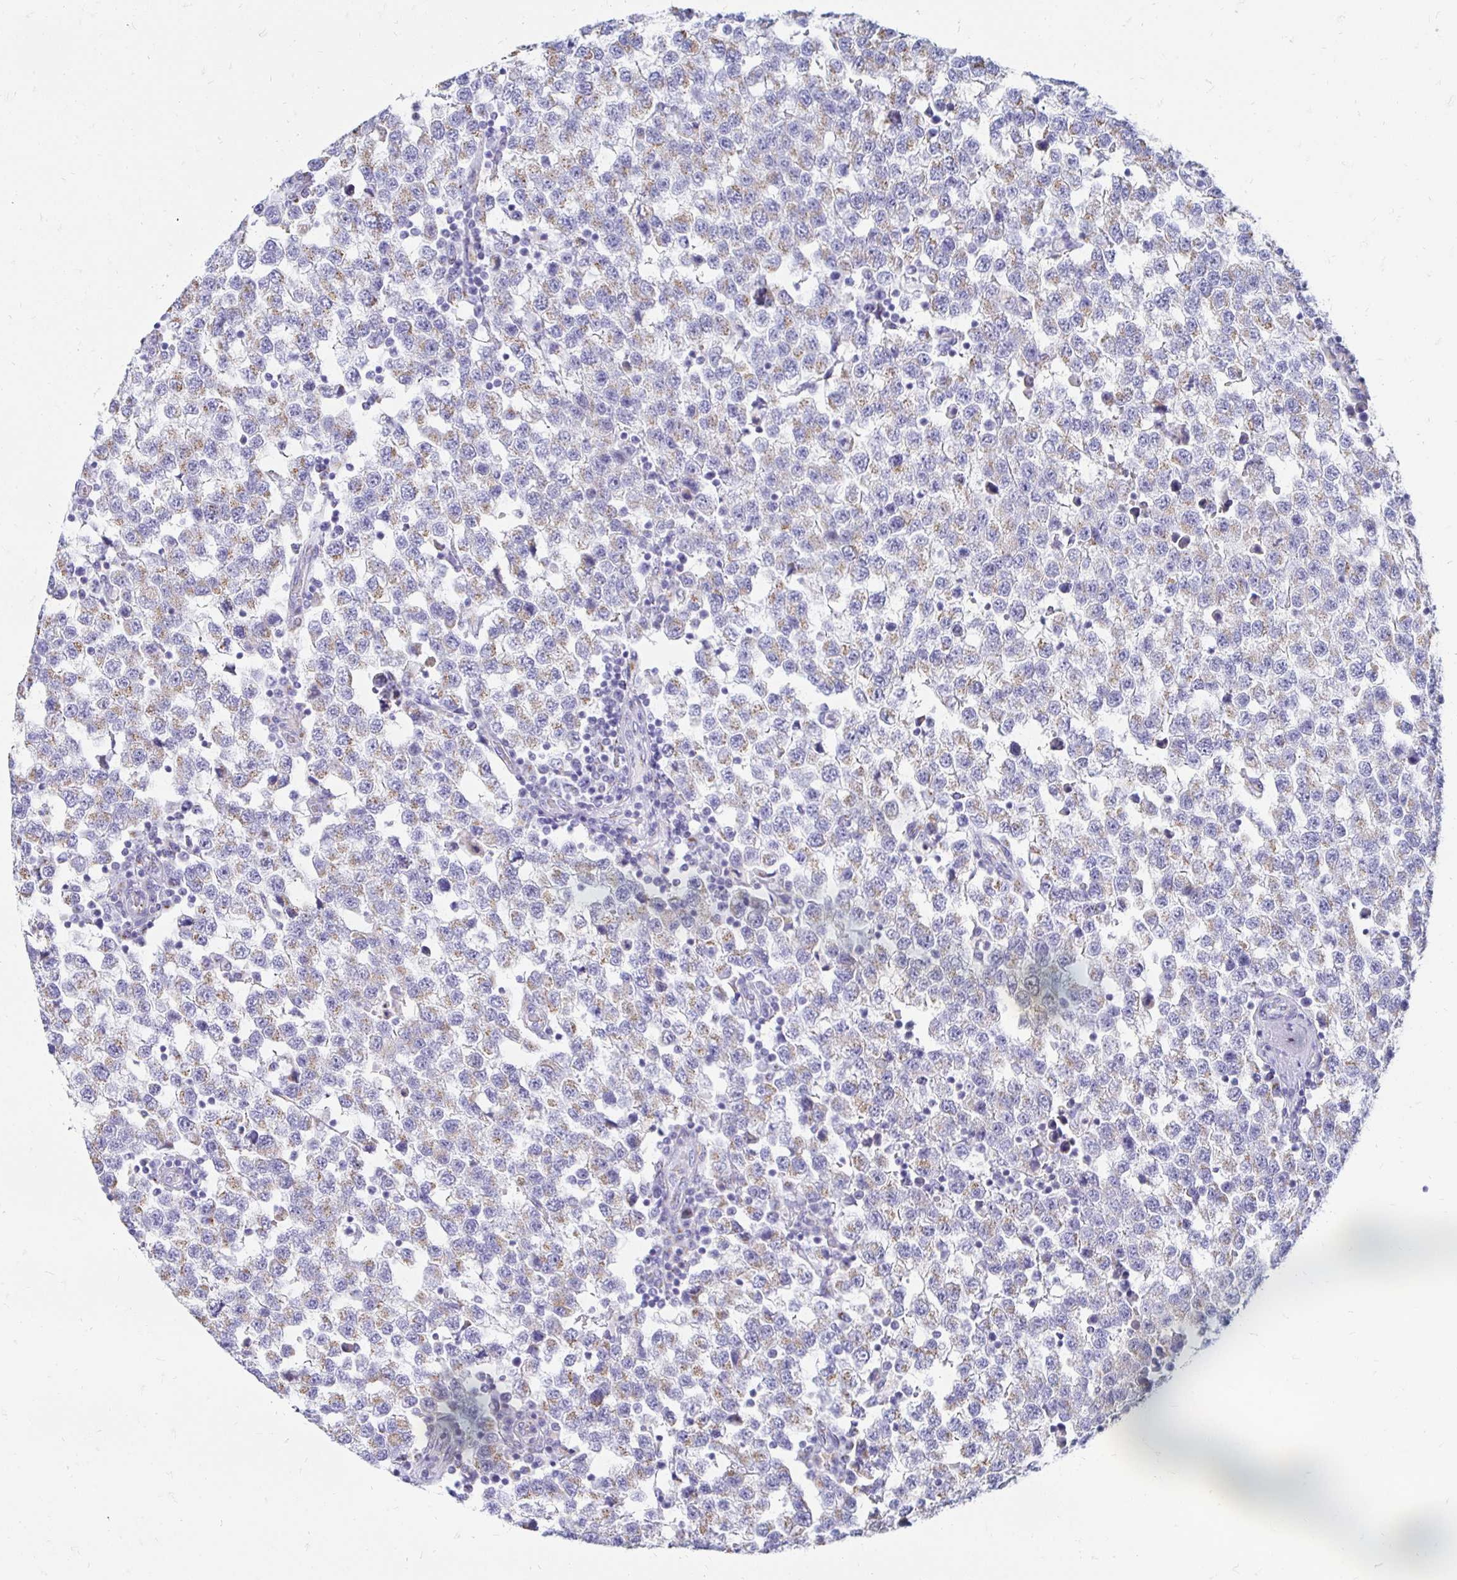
{"staining": {"intensity": "weak", "quantity": "25%-75%", "location": "cytoplasmic/membranous"}, "tissue": "testis cancer", "cell_type": "Tumor cells", "image_type": "cancer", "snomed": [{"axis": "morphology", "description": "Seminoma, NOS"}, {"axis": "topography", "description": "Testis"}], "caption": "This is a histology image of IHC staining of testis cancer, which shows weak positivity in the cytoplasmic/membranous of tumor cells.", "gene": "PAGE4", "patient": {"sex": "male", "age": 34}}